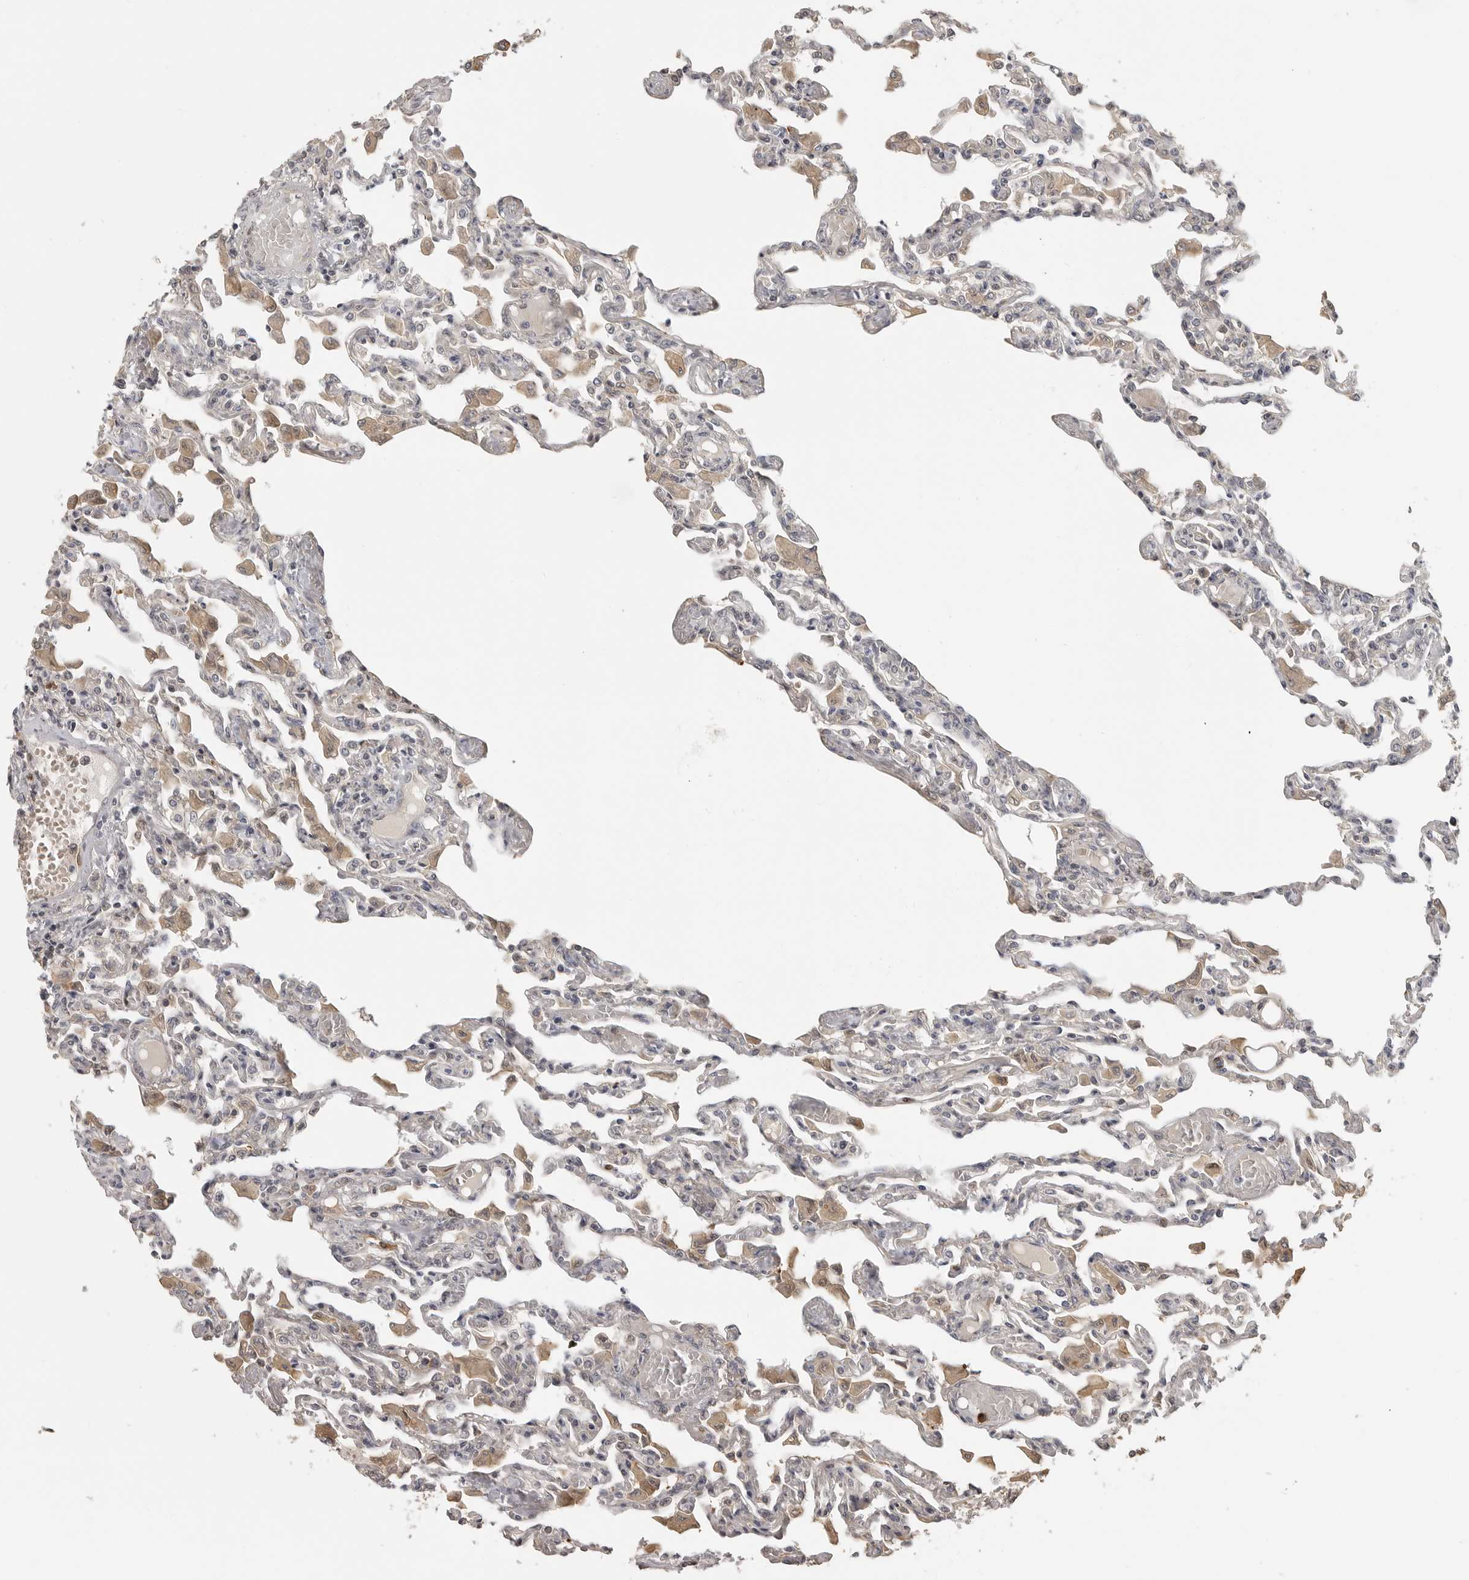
{"staining": {"intensity": "negative", "quantity": "none", "location": "none"}, "tissue": "lung", "cell_type": "Alveolar cells", "image_type": "normal", "snomed": [{"axis": "morphology", "description": "Normal tissue, NOS"}, {"axis": "topography", "description": "Bronchus"}, {"axis": "topography", "description": "Lung"}], "caption": "Immunohistochemistry (IHC) micrograph of normal human lung stained for a protein (brown), which reveals no staining in alveolar cells. Brightfield microscopy of immunohistochemistry (IHC) stained with DAB (3,3'-diaminobenzidine) (brown) and hematoxylin (blue), captured at high magnification.", "gene": "IDO1", "patient": {"sex": "female", "age": 49}}